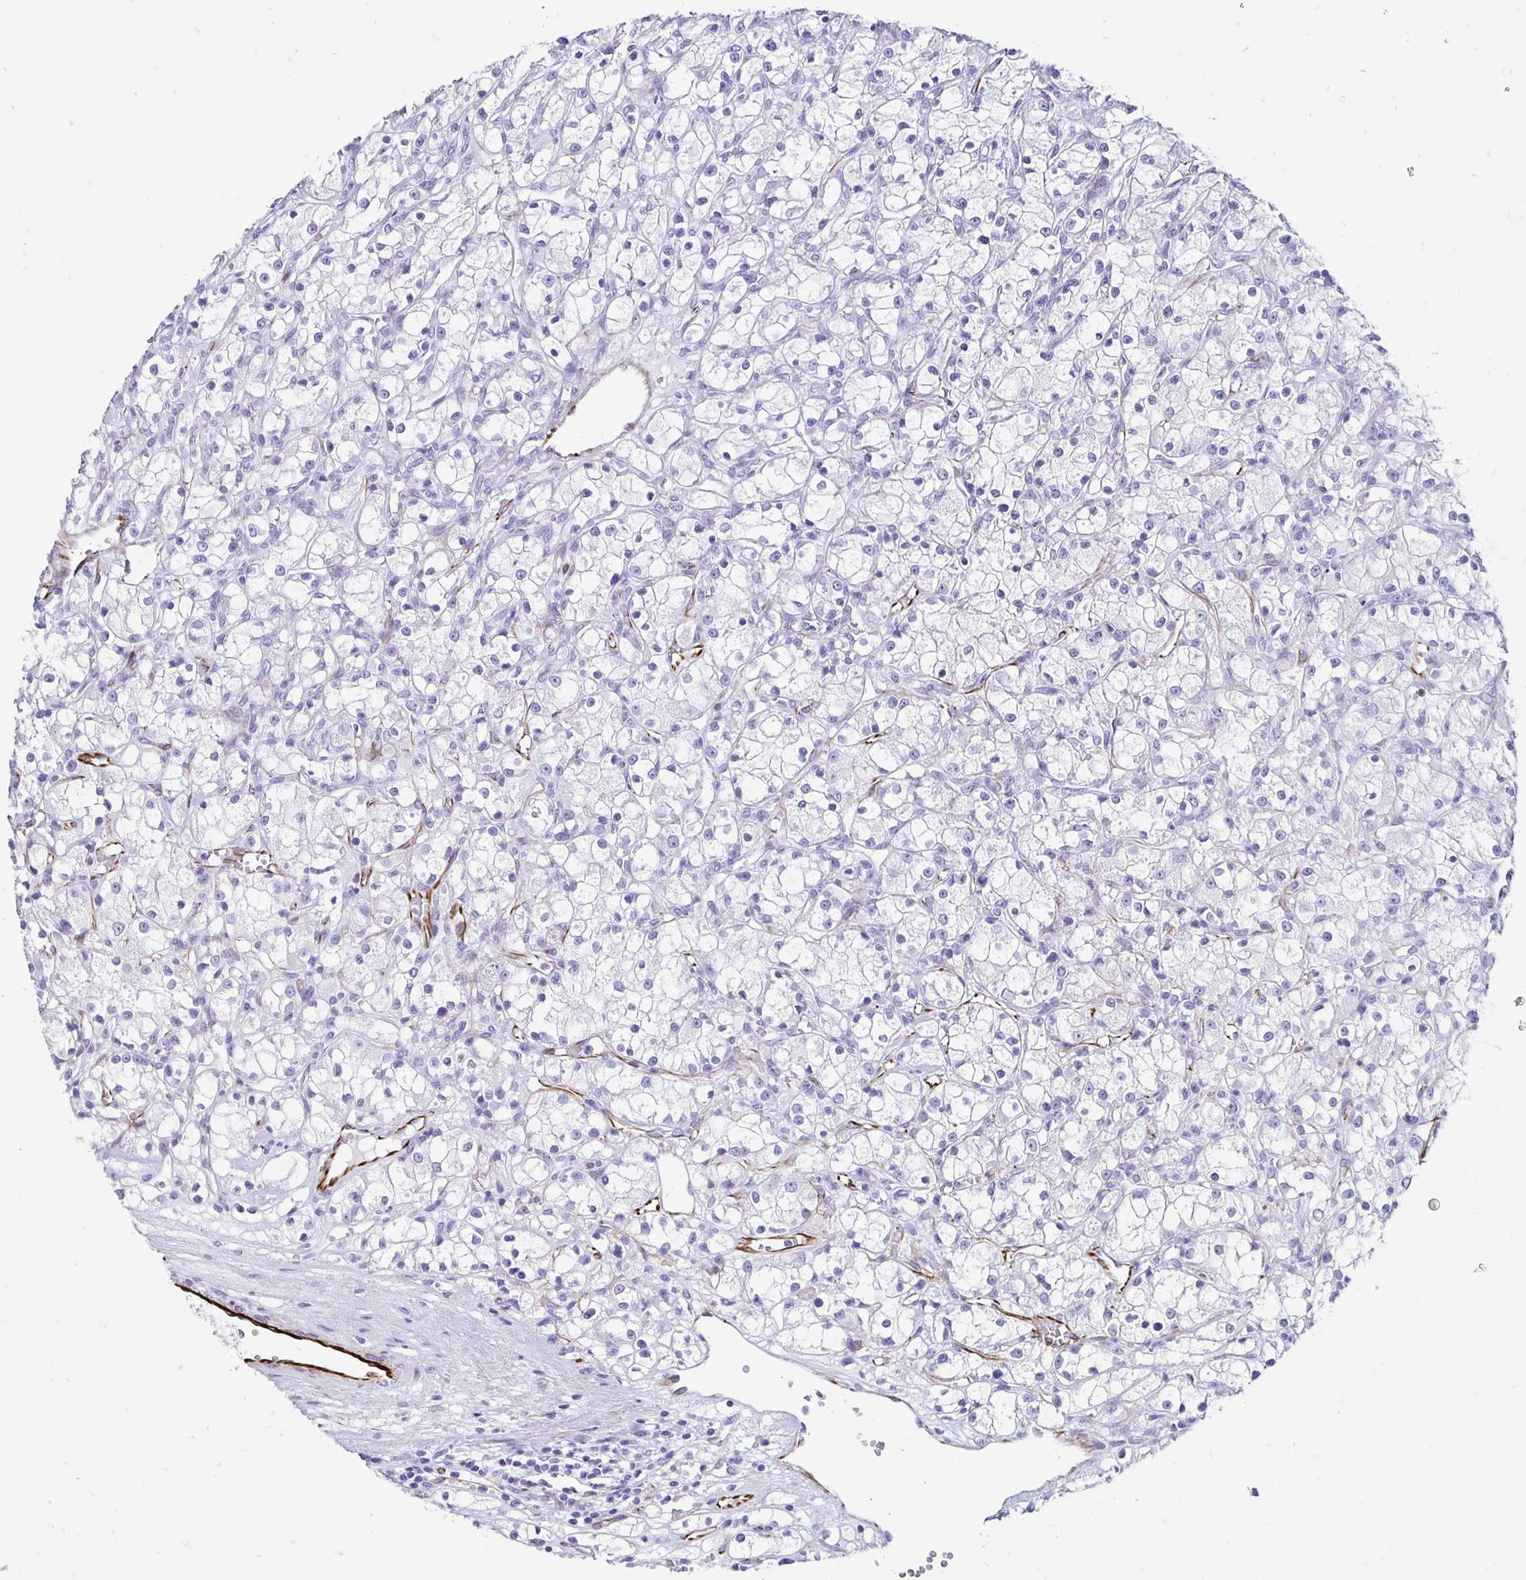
{"staining": {"intensity": "negative", "quantity": "none", "location": "none"}, "tissue": "renal cancer", "cell_type": "Tumor cells", "image_type": "cancer", "snomed": [{"axis": "morphology", "description": "Adenocarcinoma, NOS"}, {"axis": "topography", "description": "Kidney"}], "caption": "High magnification brightfield microscopy of adenocarcinoma (renal) stained with DAB (3,3'-diaminobenzidine) (brown) and counterstained with hematoxylin (blue): tumor cells show no significant expression. (DAB immunohistochemistry (IHC), high magnification).", "gene": "TMEM54", "patient": {"sex": "female", "age": 59}}